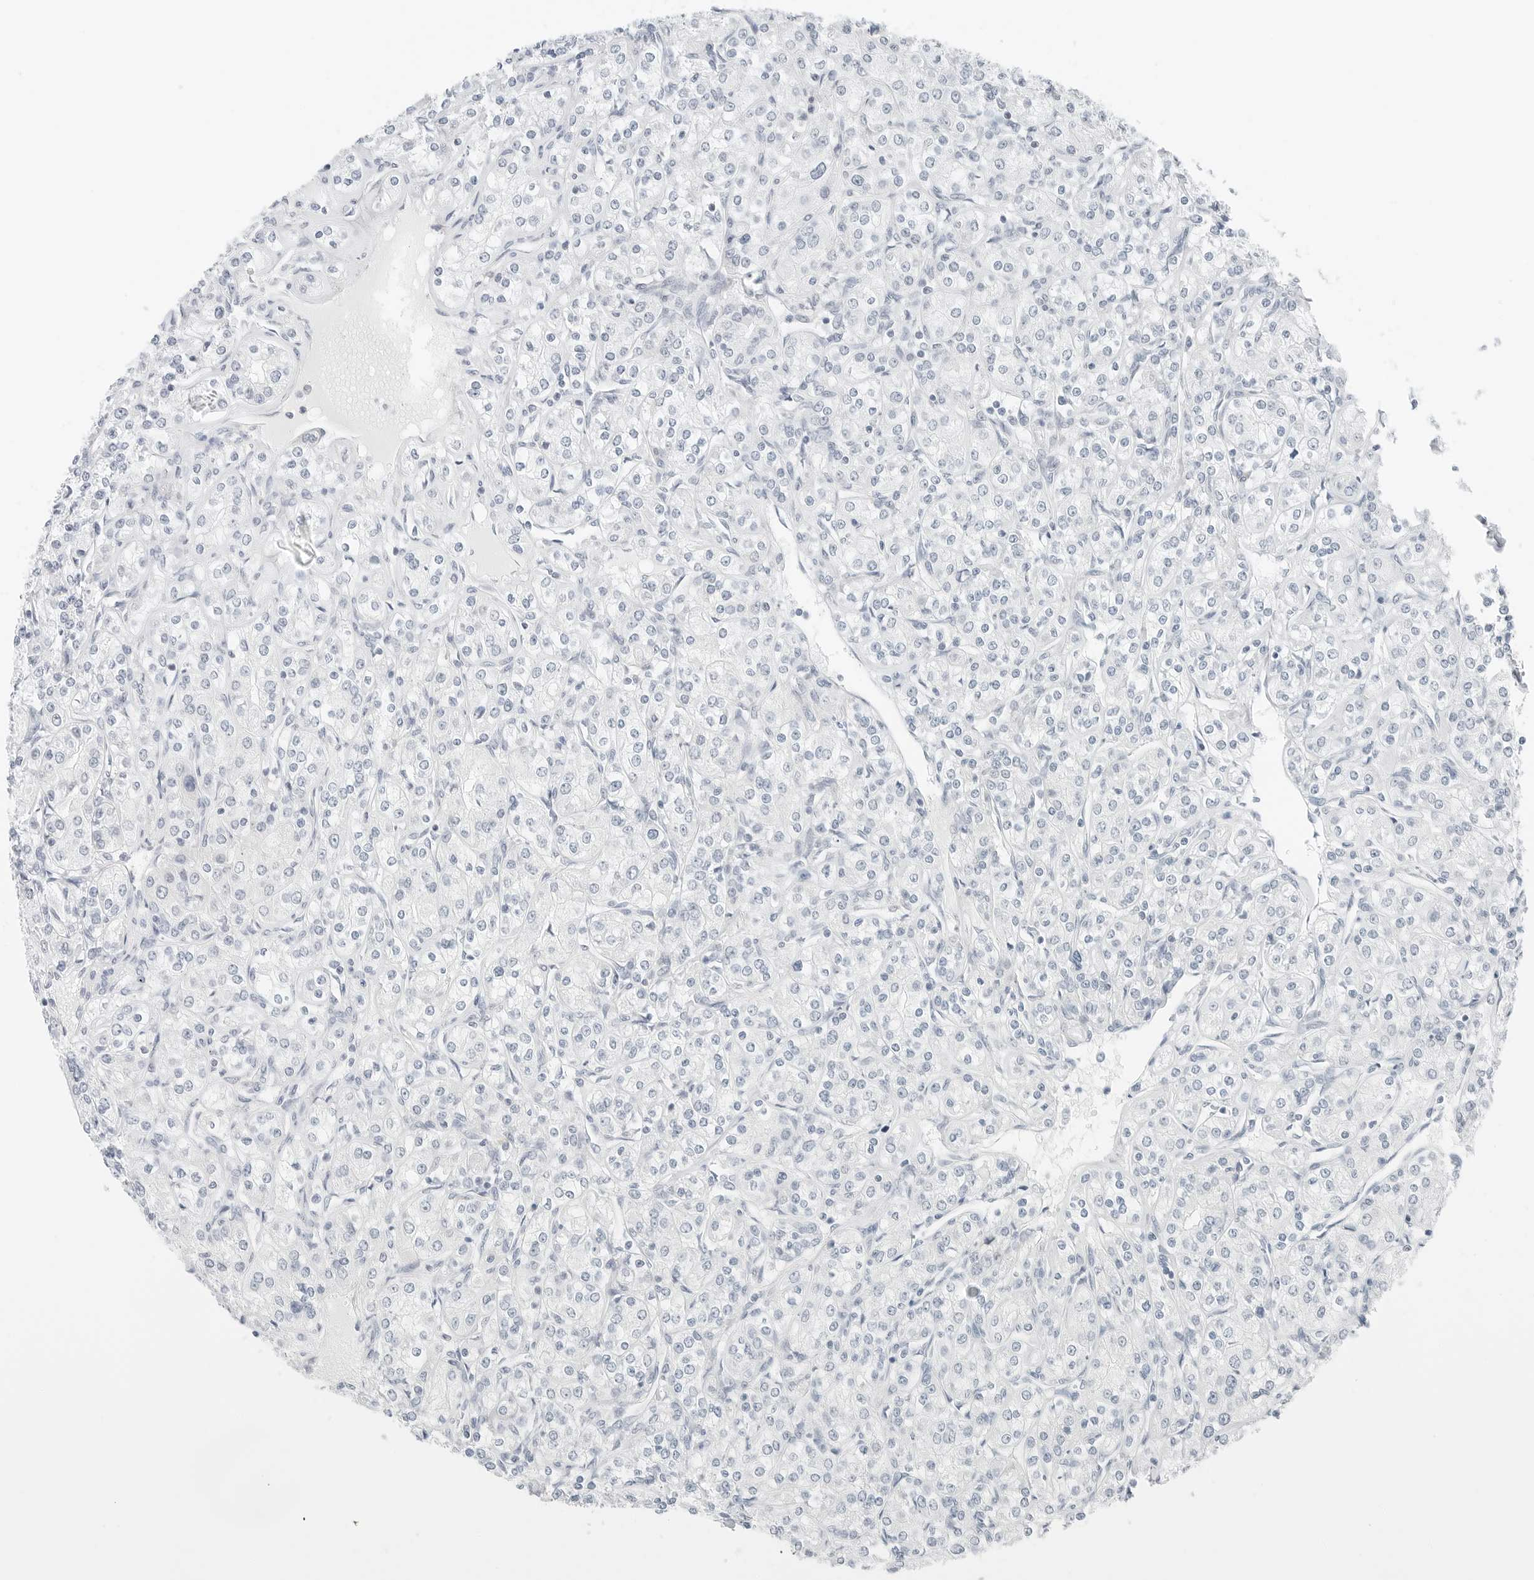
{"staining": {"intensity": "negative", "quantity": "none", "location": "none"}, "tissue": "renal cancer", "cell_type": "Tumor cells", "image_type": "cancer", "snomed": [{"axis": "morphology", "description": "Adenocarcinoma, NOS"}, {"axis": "topography", "description": "Kidney"}], "caption": "Tumor cells are negative for brown protein staining in renal adenocarcinoma. The staining was performed using DAB (3,3'-diaminobenzidine) to visualize the protein expression in brown, while the nuclei were stained in blue with hematoxylin (Magnification: 20x).", "gene": "CCSAP", "patient": {"sex": "male", "age": 77}}